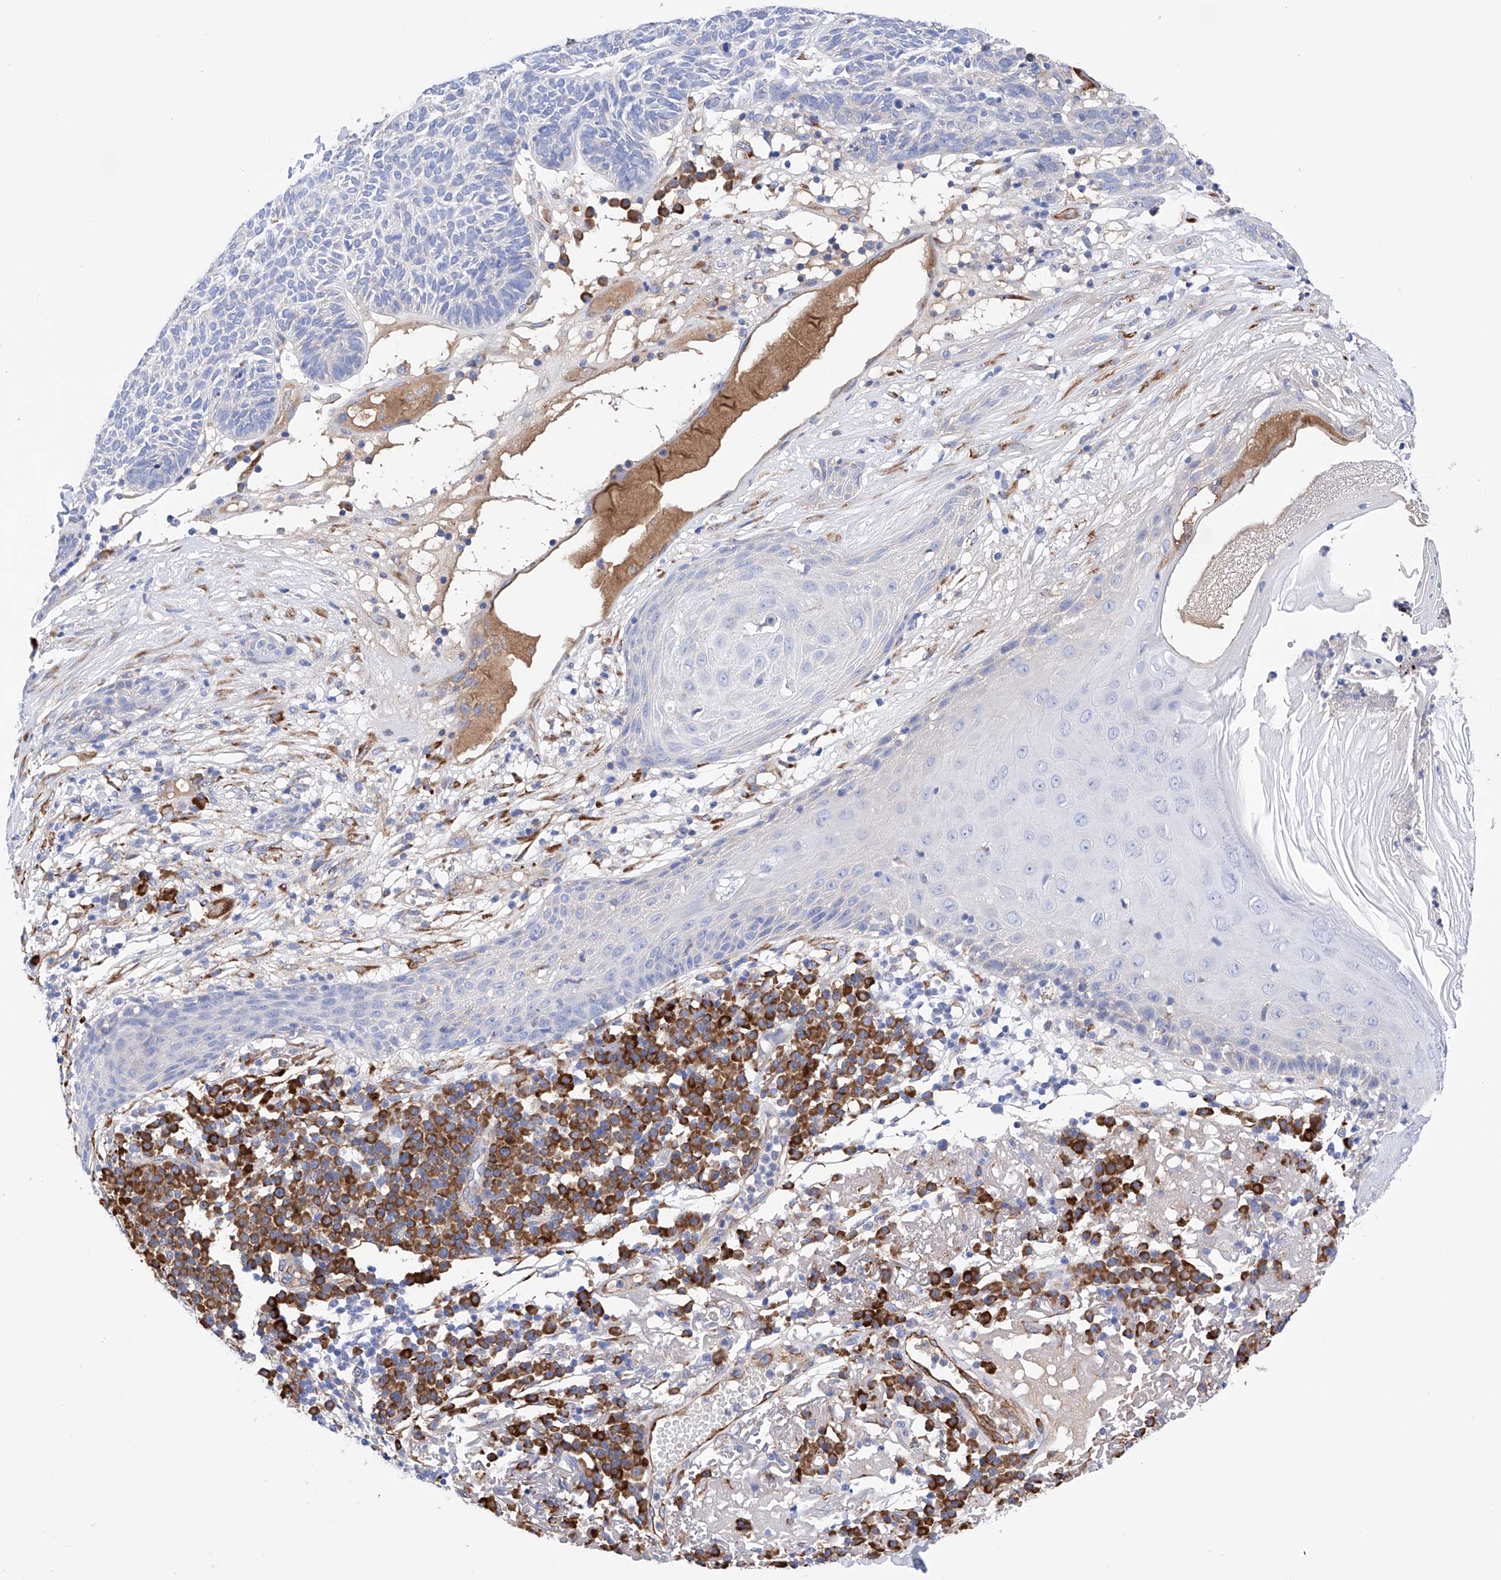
{"staining": {"intensity": "negative", "quantity": "none", "location": "none"}, "tissue": "skin cancer", "cell_type": "Tumor cells", "image_type": "cancer", "snomed": [{"axis": "morphology", "description": "Squamous cell carcinoma, NOS"}, {"axis": "topography", "description": "Skin"}], "caption": "The image reveals no staining of tumor cells in skin cancer (squamous cell carcinoma).", "gene": "PDIA5", "patient": {"sex": "female", "age": 90}}